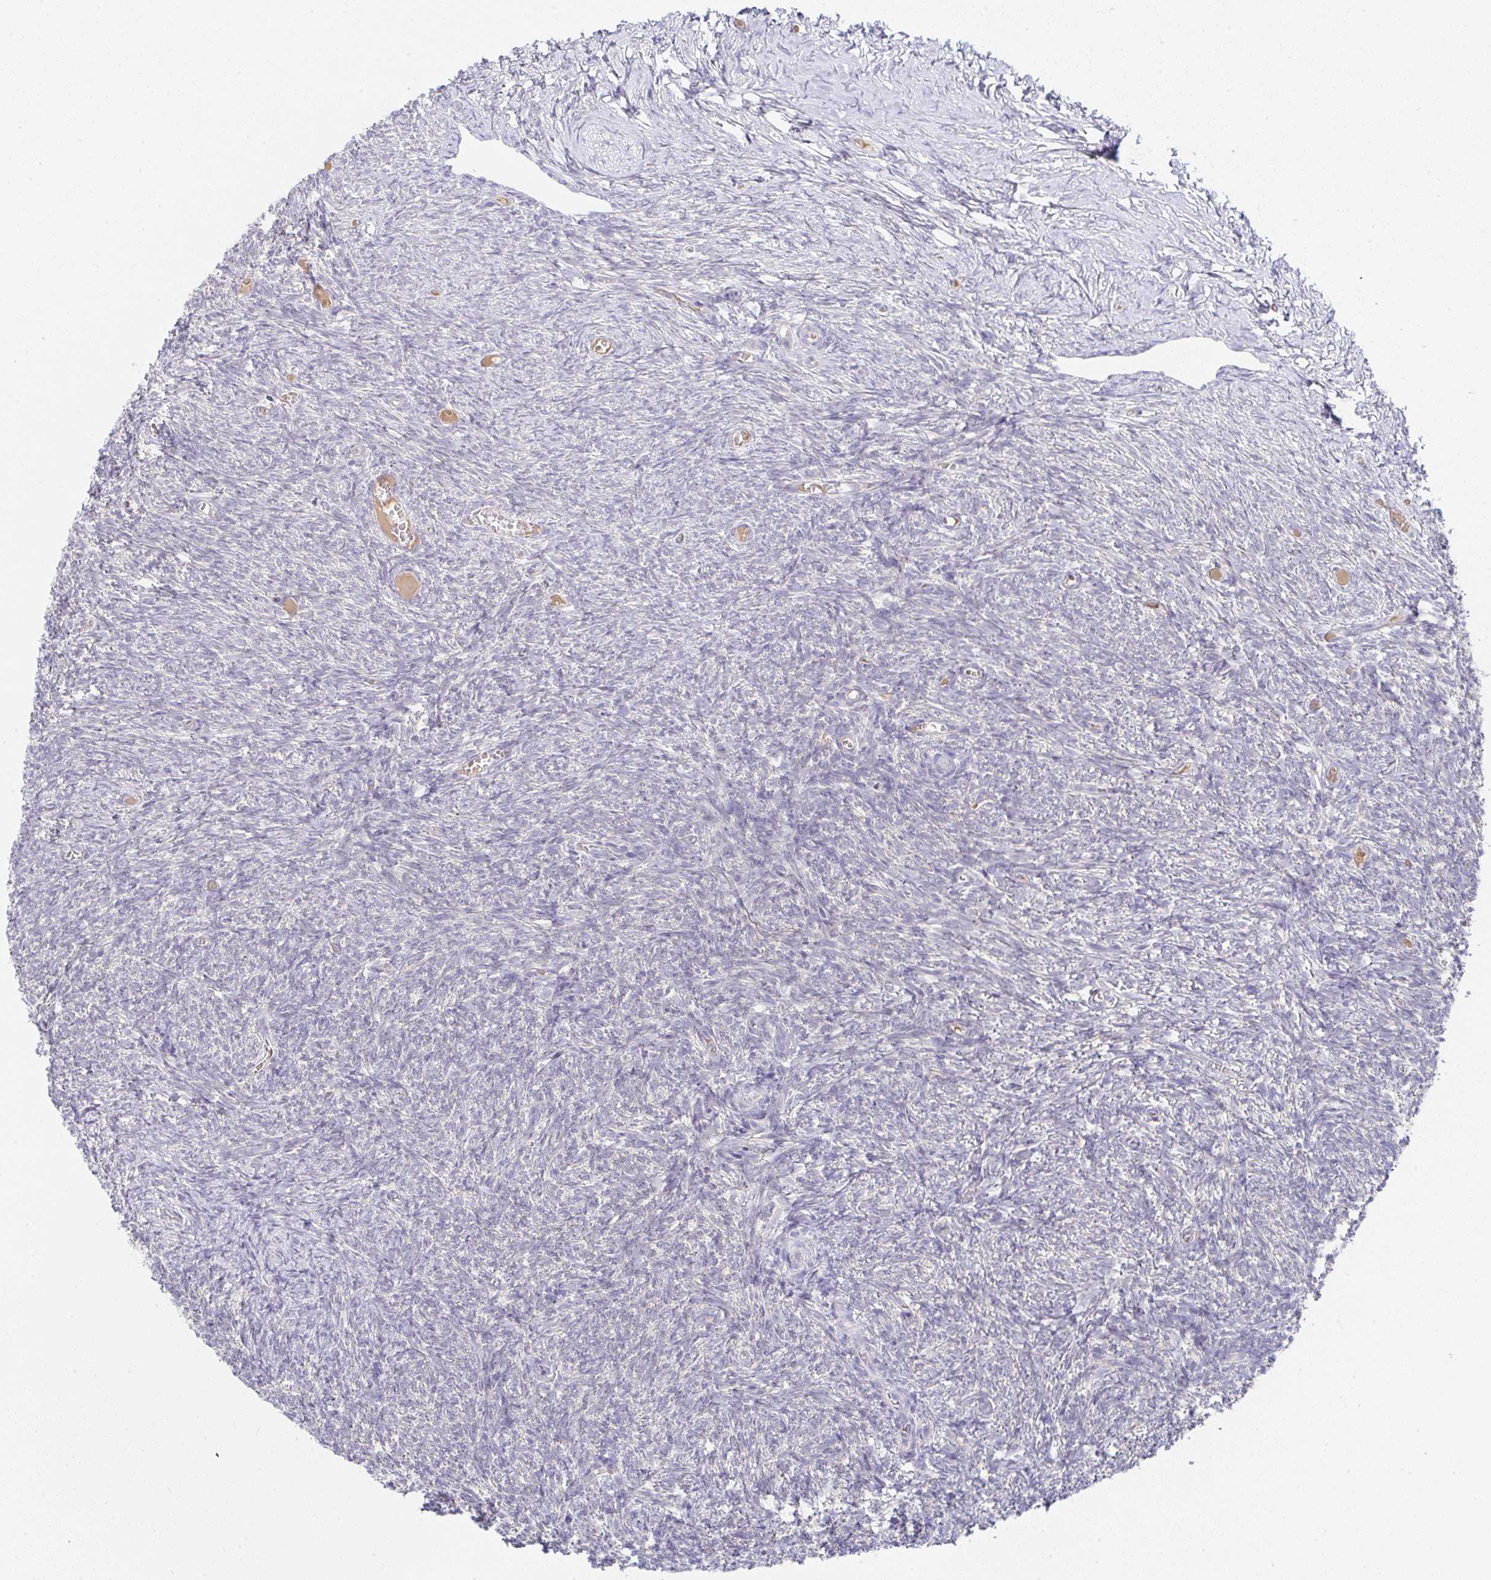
{"staining": {"intensity": "weak", "quantity": ">75%", "location": "cytoplasmic/membranous"}, "tissue": "ovary", "cell_type": "Follicle cells", "image_type": "normal", "snomed": [{"axis": "morphology", "description": "Normal tissue, NOS"}, {"axis": "topography", "description": "Ovary"}], "caption": "A histopathology image of human ovary stained for a protein shows weak cytoplasmic/membranous brown staining in follicle cells. (Brightfield microscopy of DAB IHC at high magnification).", "gene": "DERL2", "patient": {"sex": "female", "age": 39}}